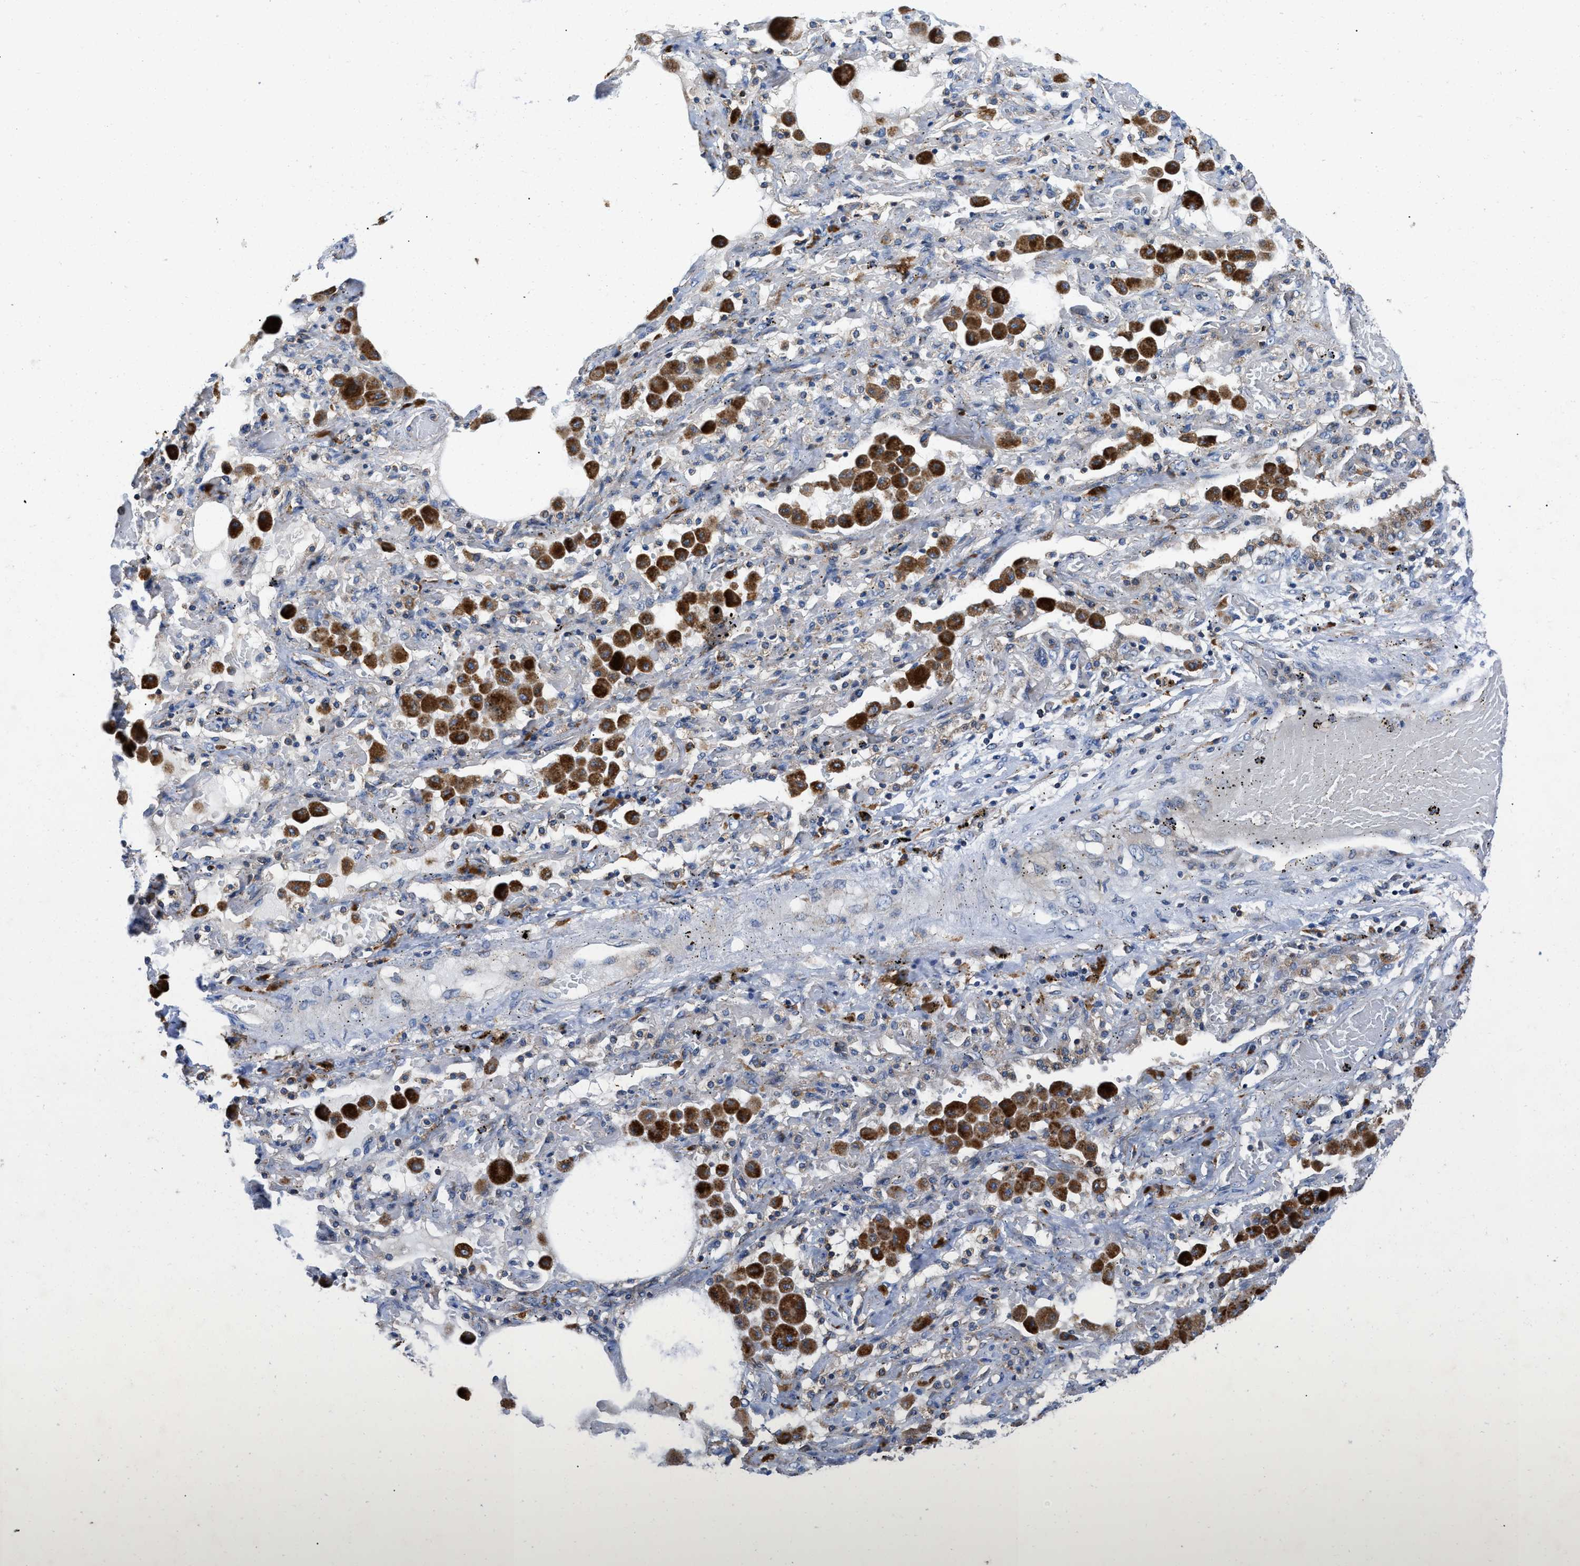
{"staining": {"intensity": "negative", "quantity": "none", "location": "none"}, "tissue": "lung cancer", "cell_type": "Tumor cells", "image_type": "cancer", "snomed": [{"axis": "morphology", "description": "Squamous cell carcinoma, NOS"}, {"axis": "topography", "description": "Lung"}], "caption": "Tumor cells are negative for brown protein staining in squamous cell carcinoma (lung).", "gene": "ENPP4", "patient": {"sex": "female", "age": 47}}